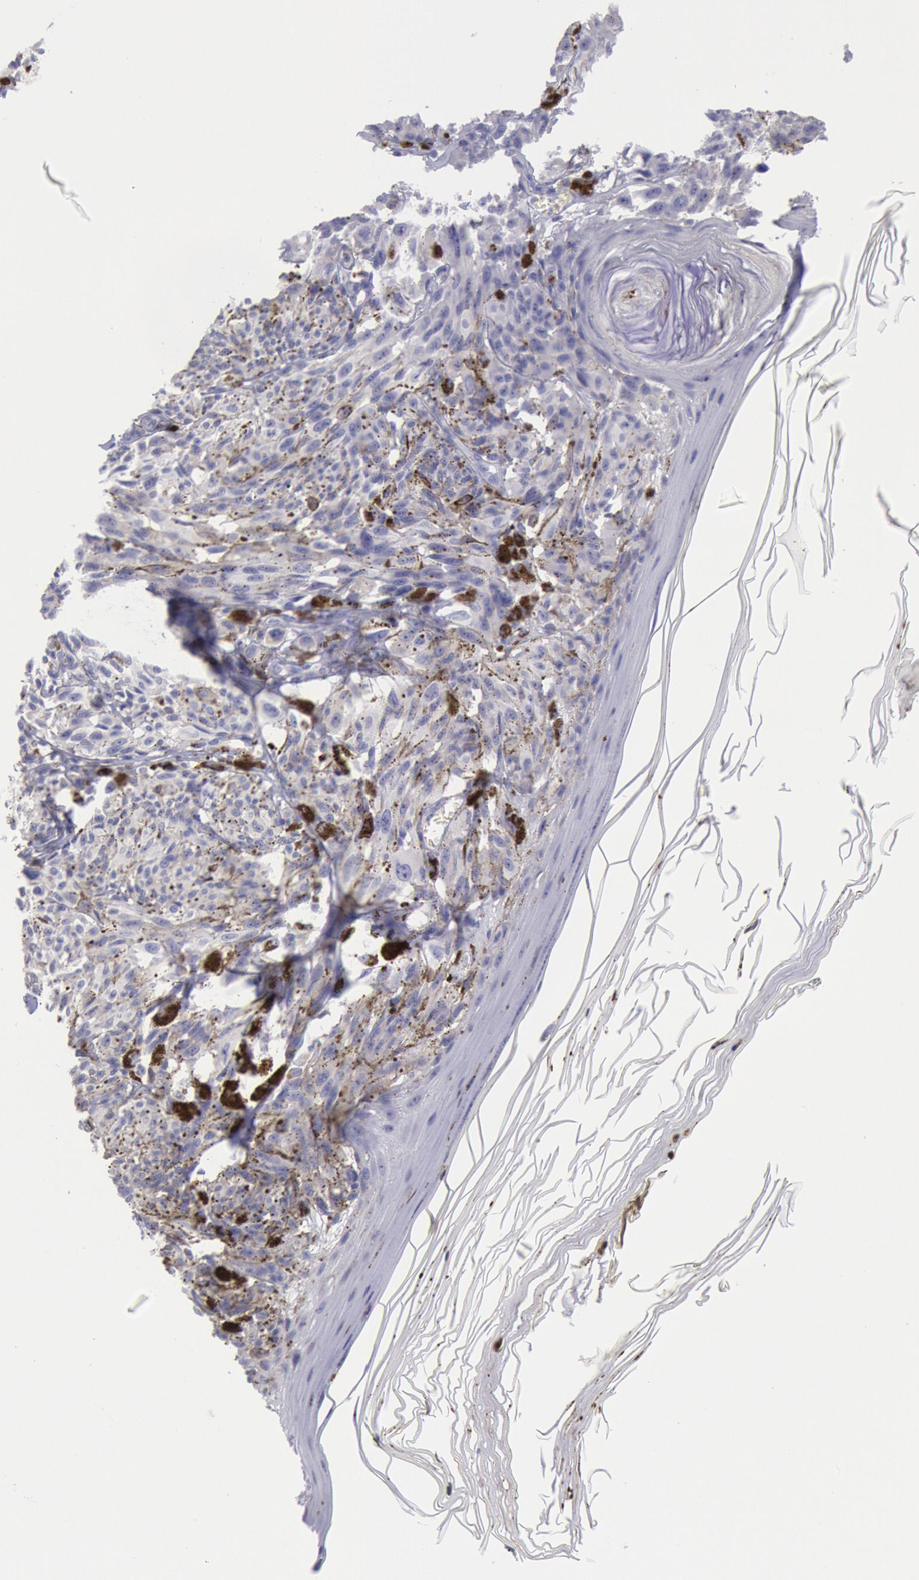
{"staining": {"intensity": "negative", "quantity": "none", "location": "none"}, "tissue": "melanoma", "cell_type": "Tumor cells", "image_type": "cancer", "snomed": [{"axis": "morphology", "description": "Malignant melanoma, NOS"}, {"axis": "topography", "description": "Skin"}], "caption": "This photomicrograph is of malignant melanoma stained with immunohistochemistry to label a protein in brown with the nuclei are counter-stained blue. There is no positivity in tumor cells.", "gene": "MYH7", "patient": {"sex": "female", "age": 72}}